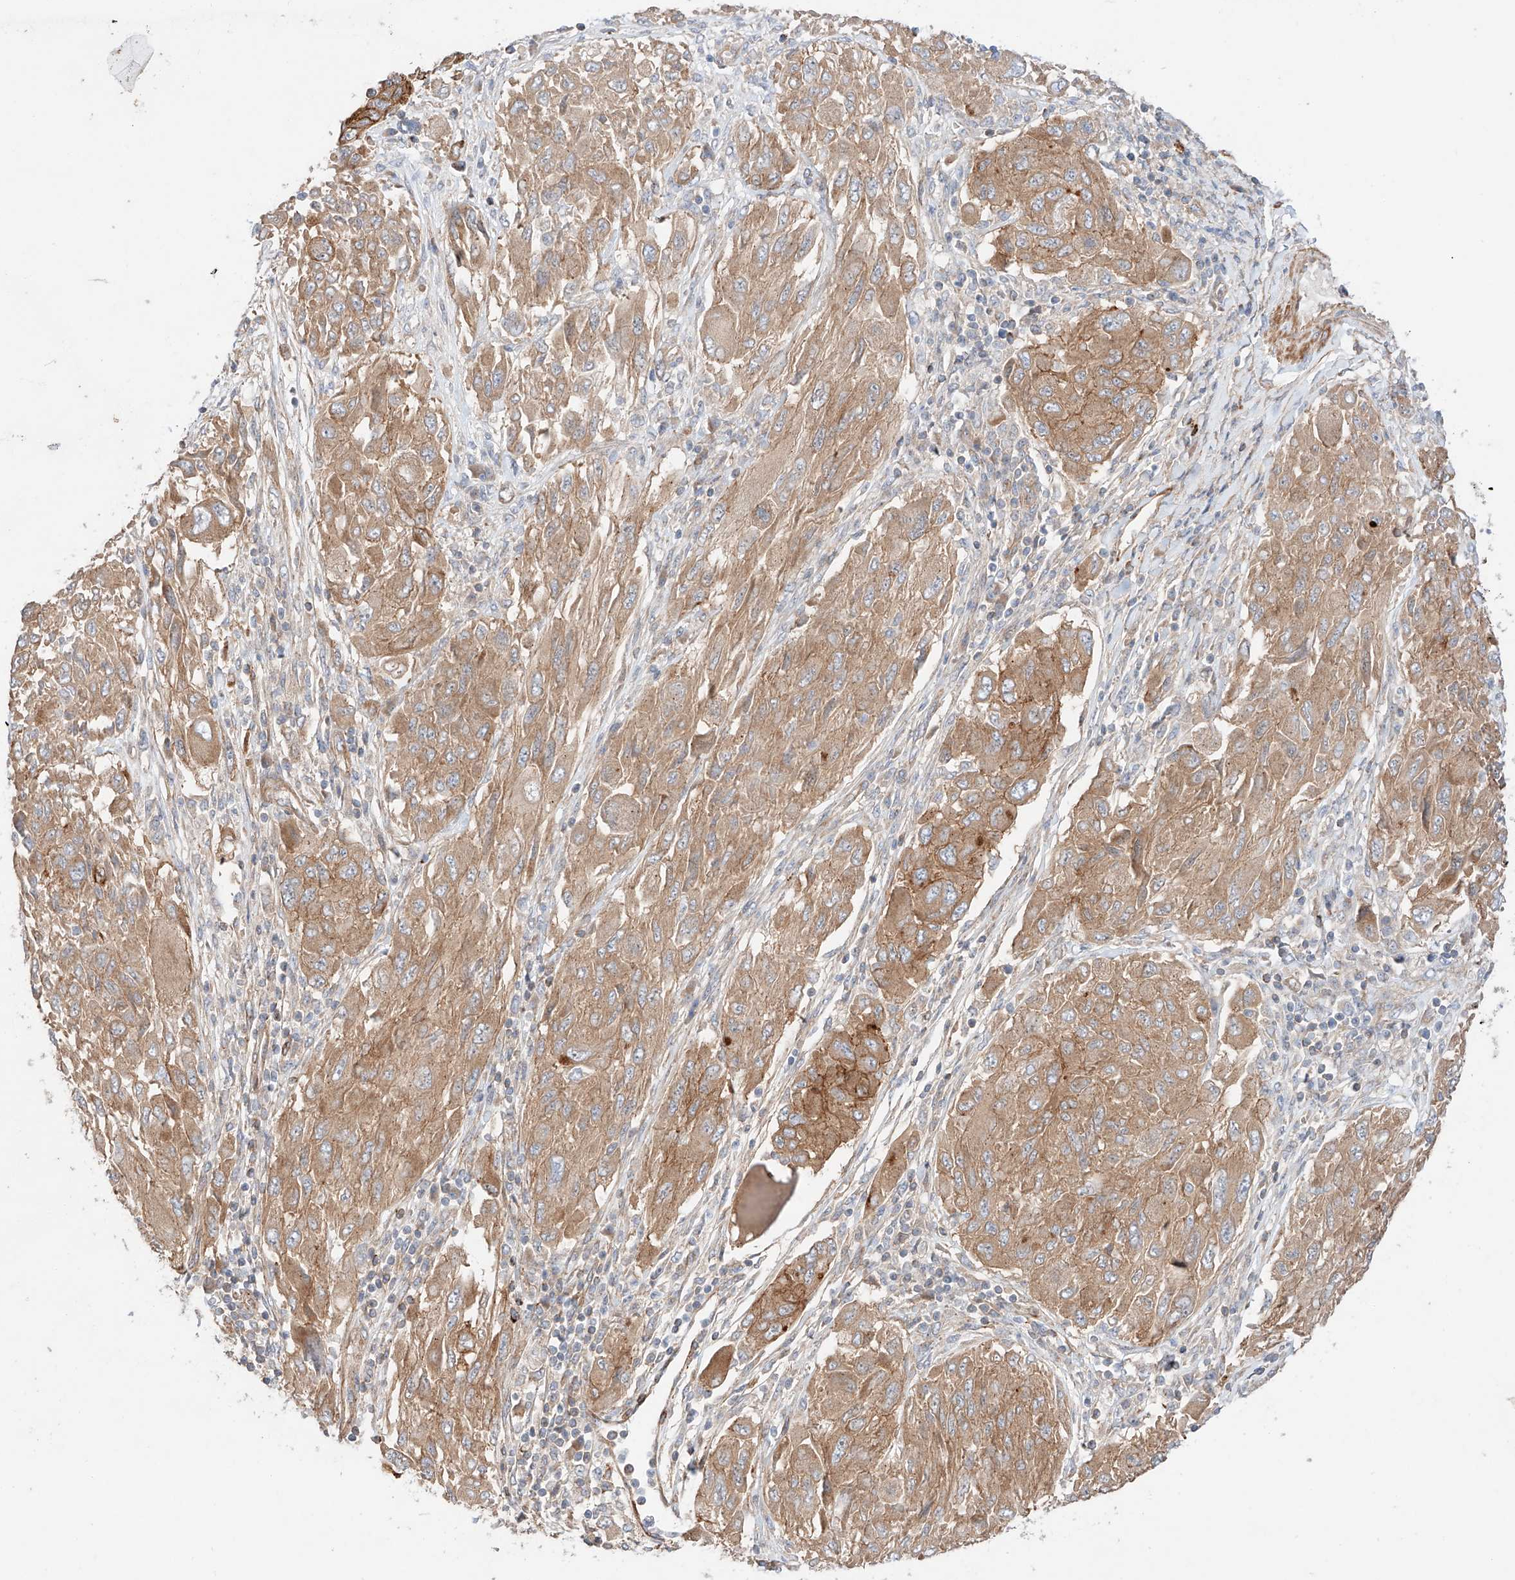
{"staining": {"intensity": "moderate", "quantity": ">75%", "location": "cytoplasmic/membranous"}, "tissue": "melanoma", "cell_type": "Tumor cells", "image_type": "cancer", "snomed": [{"axis": "morphology", "description": "Malignant melanoma, NOS"}, {"axis": "topography", "description": "Skin"}], "caption": "An immunohistochemistry (IHC) image of neoplastic tissue is shown. Protein staining in brown labels moderate cytoplasmic/membranous positivity in melanoma within tumor cells.", "gene": "MINDY4", "patient": {"sex": "female", "age": 91}}